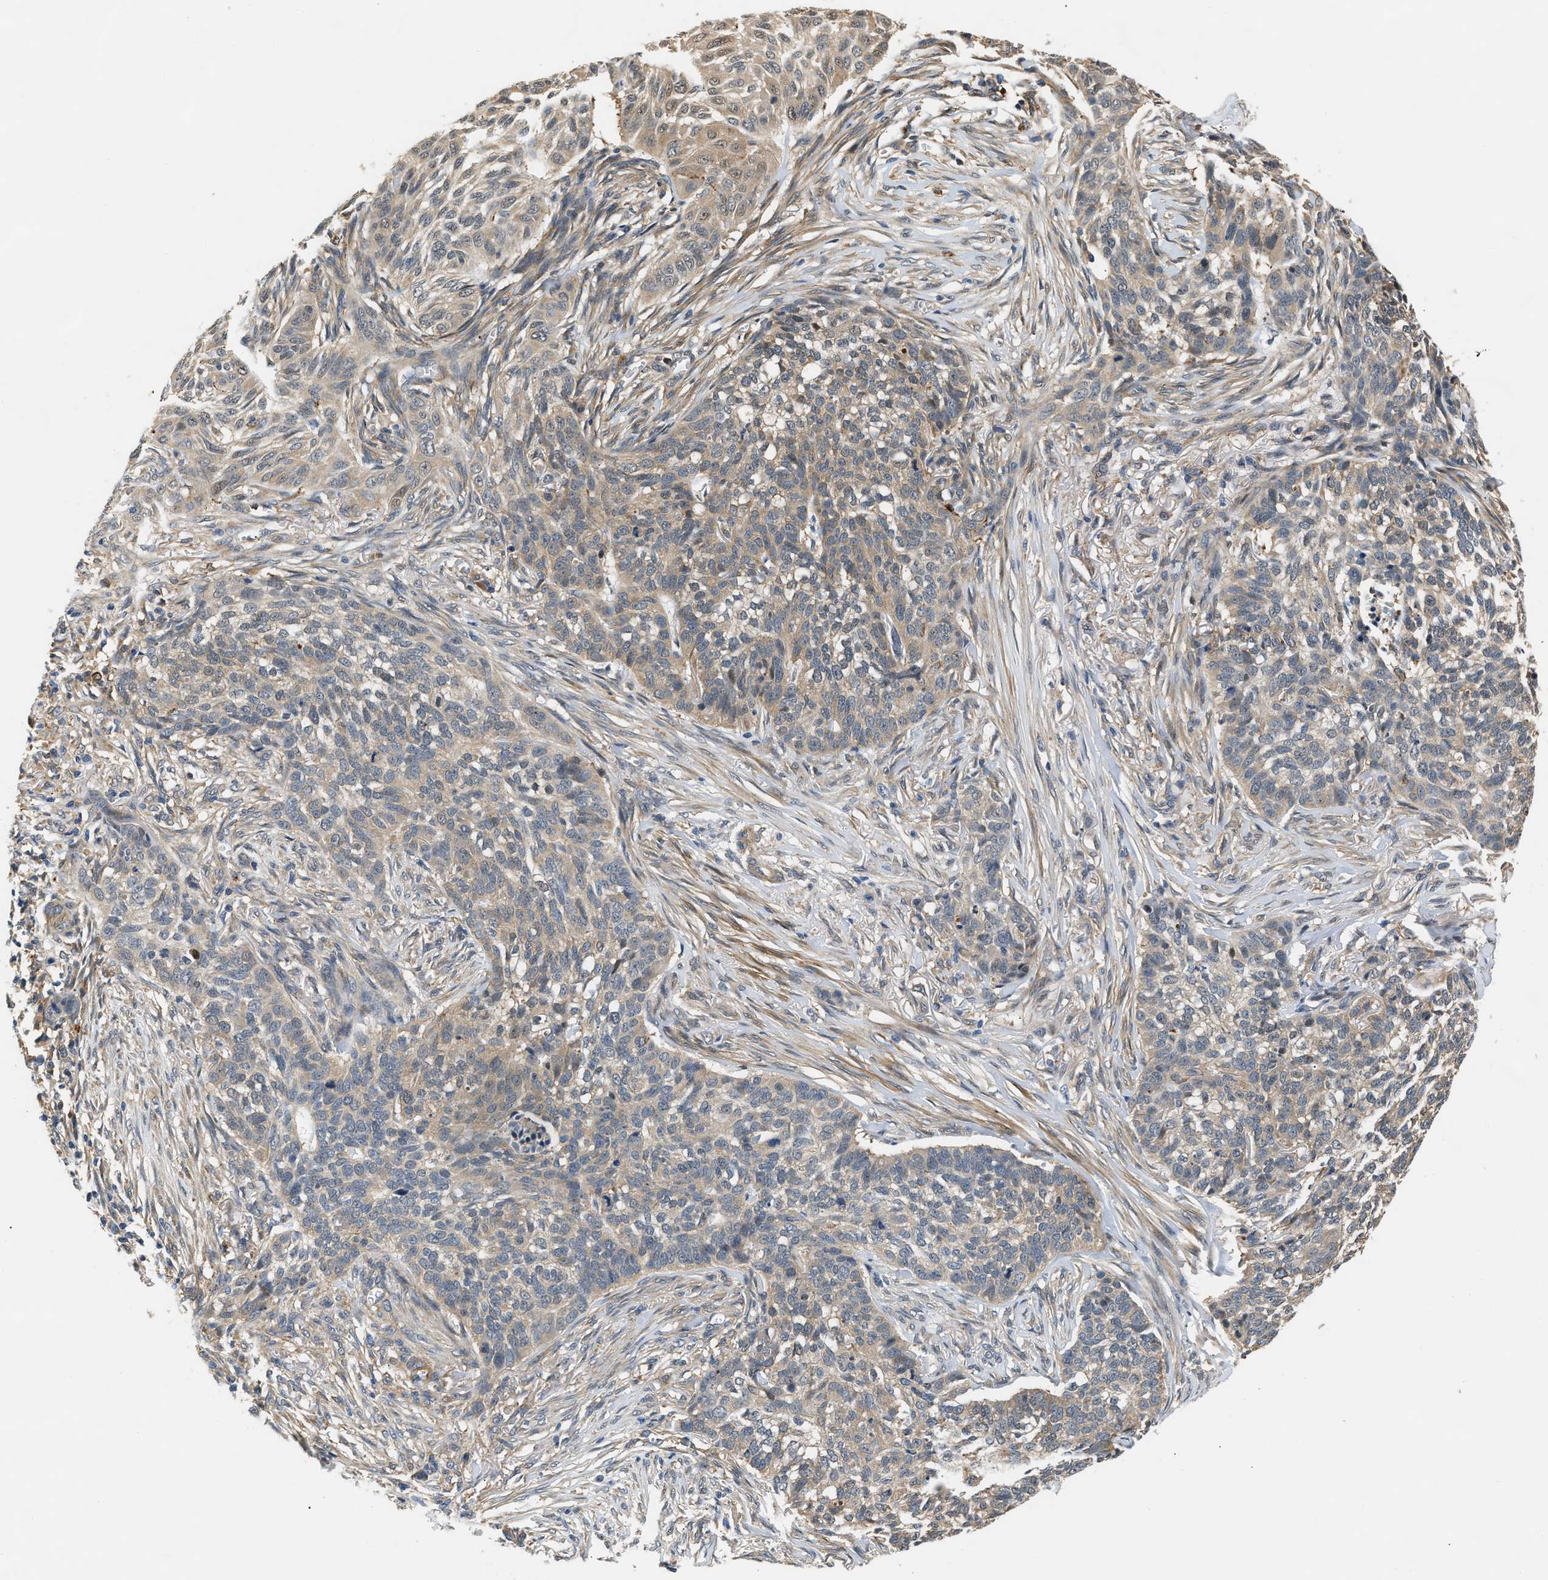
{"staining": {"intensity": "weak", "quantity": "25%-75%", "location": "cytoplasmic/membranous"}, "tissue": "skin cancer", "cell_type": "Tumor cells", "image_type": "cancer", "snomed": [{"axis": "morphology", "description": "Basal cell carcinoma"}, {"axis": "topography", "description": "Skin"}], "caption": "Protein expression analysis of skin cancer exhibits weak cytoplasmic/membranous expression in about 25%-75% of tumor cells. (Brightfield microscopy of DAB IHC at high magnification).", "gene": "LARP6", "patient": {"sex": "male", "age": 85}}